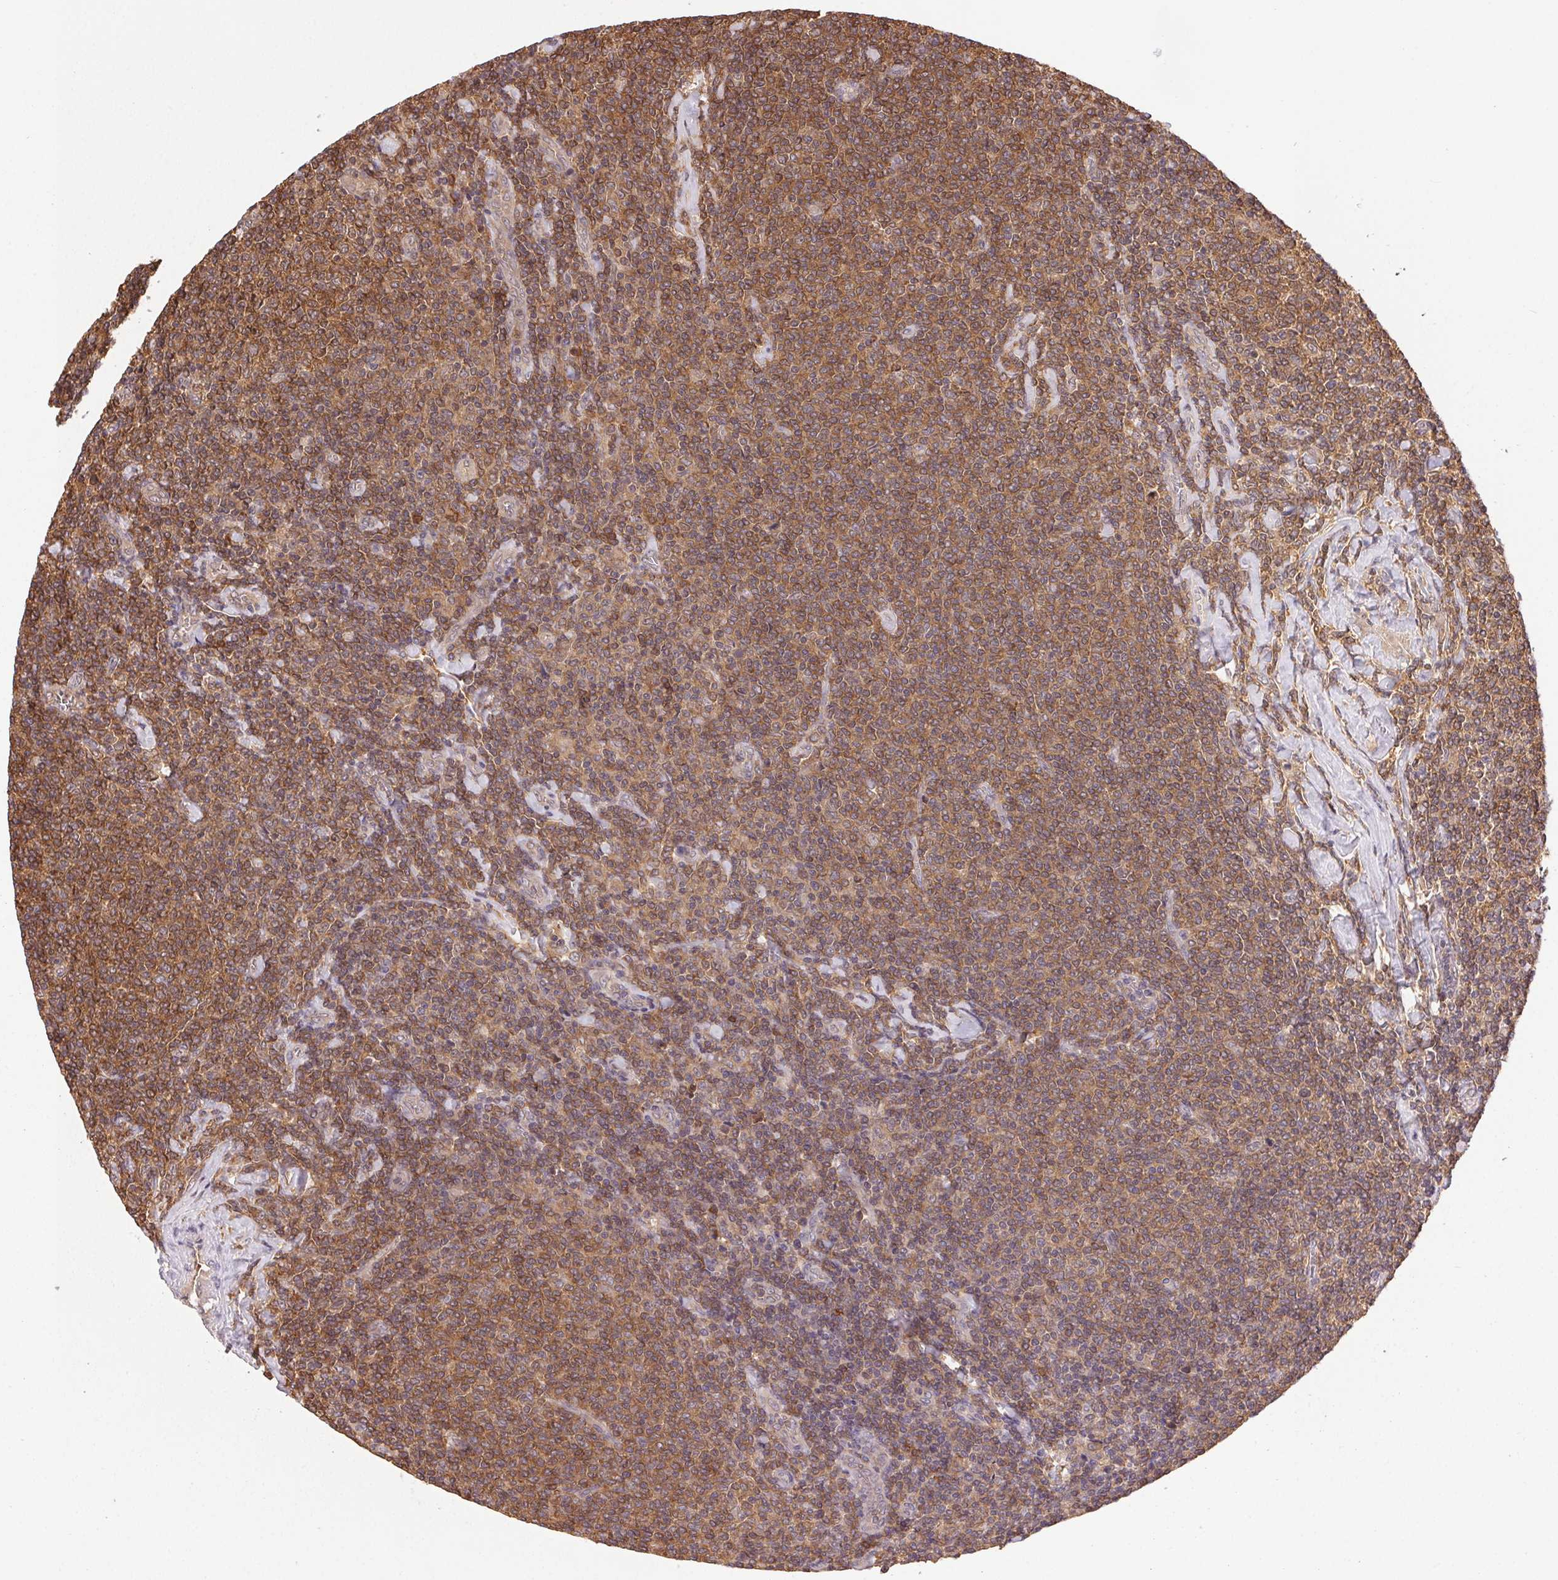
{"staining": {"intensity": "moderate", "quantity": ">75%", "location": "cytoplasmic/membranous"}, "tissue": "lymphoma", "cell_type": "Tumor cells", "image_type": "cancer", "snomed": [{"axis": "morphology", "description": "Malignant lymphoma, non-Hodgkin's type, Low grade"}, {"axis": "topography", "description": "Lymph node"}], "caption": "Lymphoma stained with a protein marker displays moderate staining in tumor cells.", "gene": "GDI2", "patient": {"sex": "male", "age": 52}}